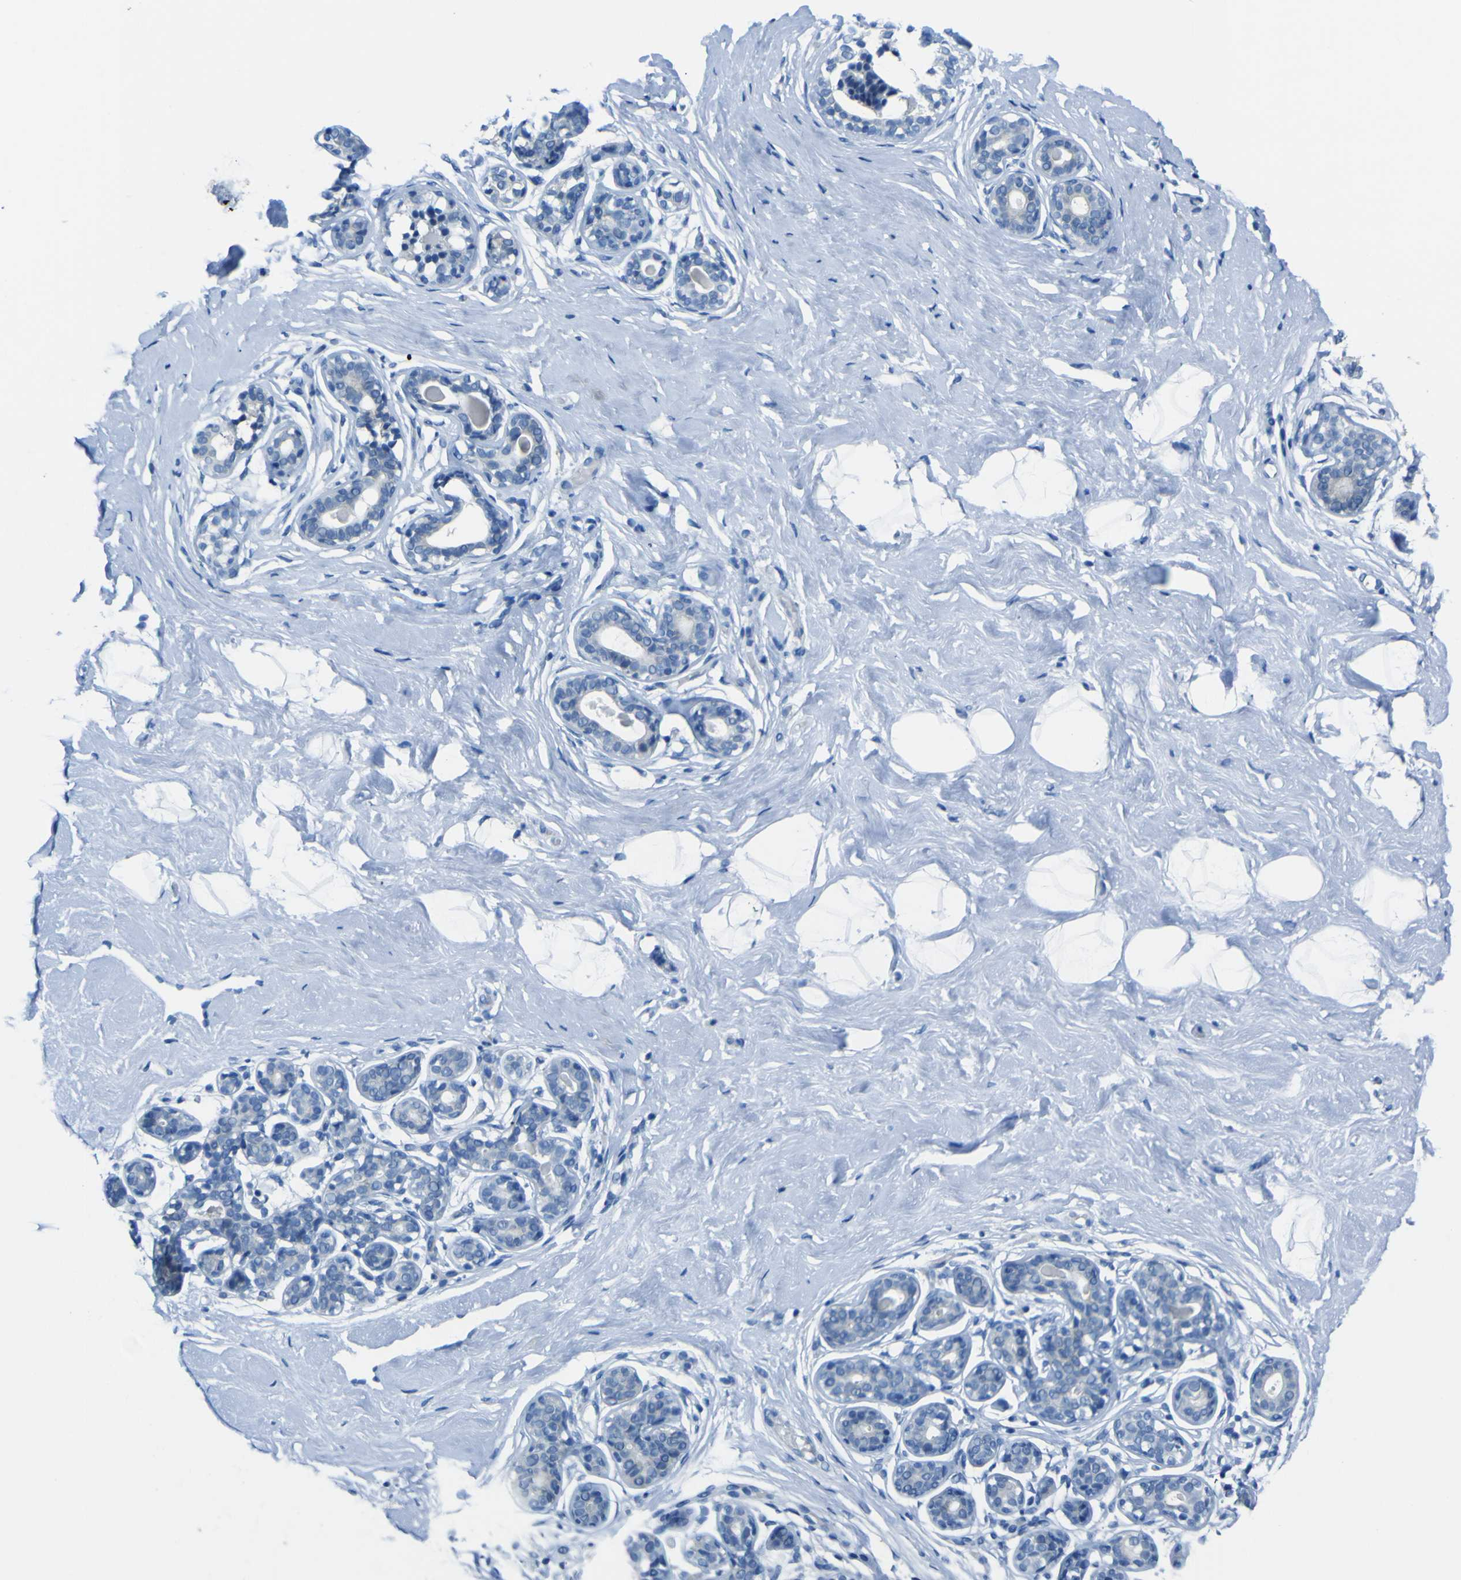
{"staining": {"intensity": "negative", "quantity": "none", "location": "none"}, "tissue": "breast", "cell_type": "Adipocytes", "image_type": "normal", "snomed": [{"axis": "morphology", "description": "Normal tissue, NOS"}, {"axis": "topography", "description": "Breast"}], "caption": "Protein analysis of benign breast displays no significant positivity in adipocytes.", "gene": "PHKG1", "patient": {"sex": "female", "age": 23}}